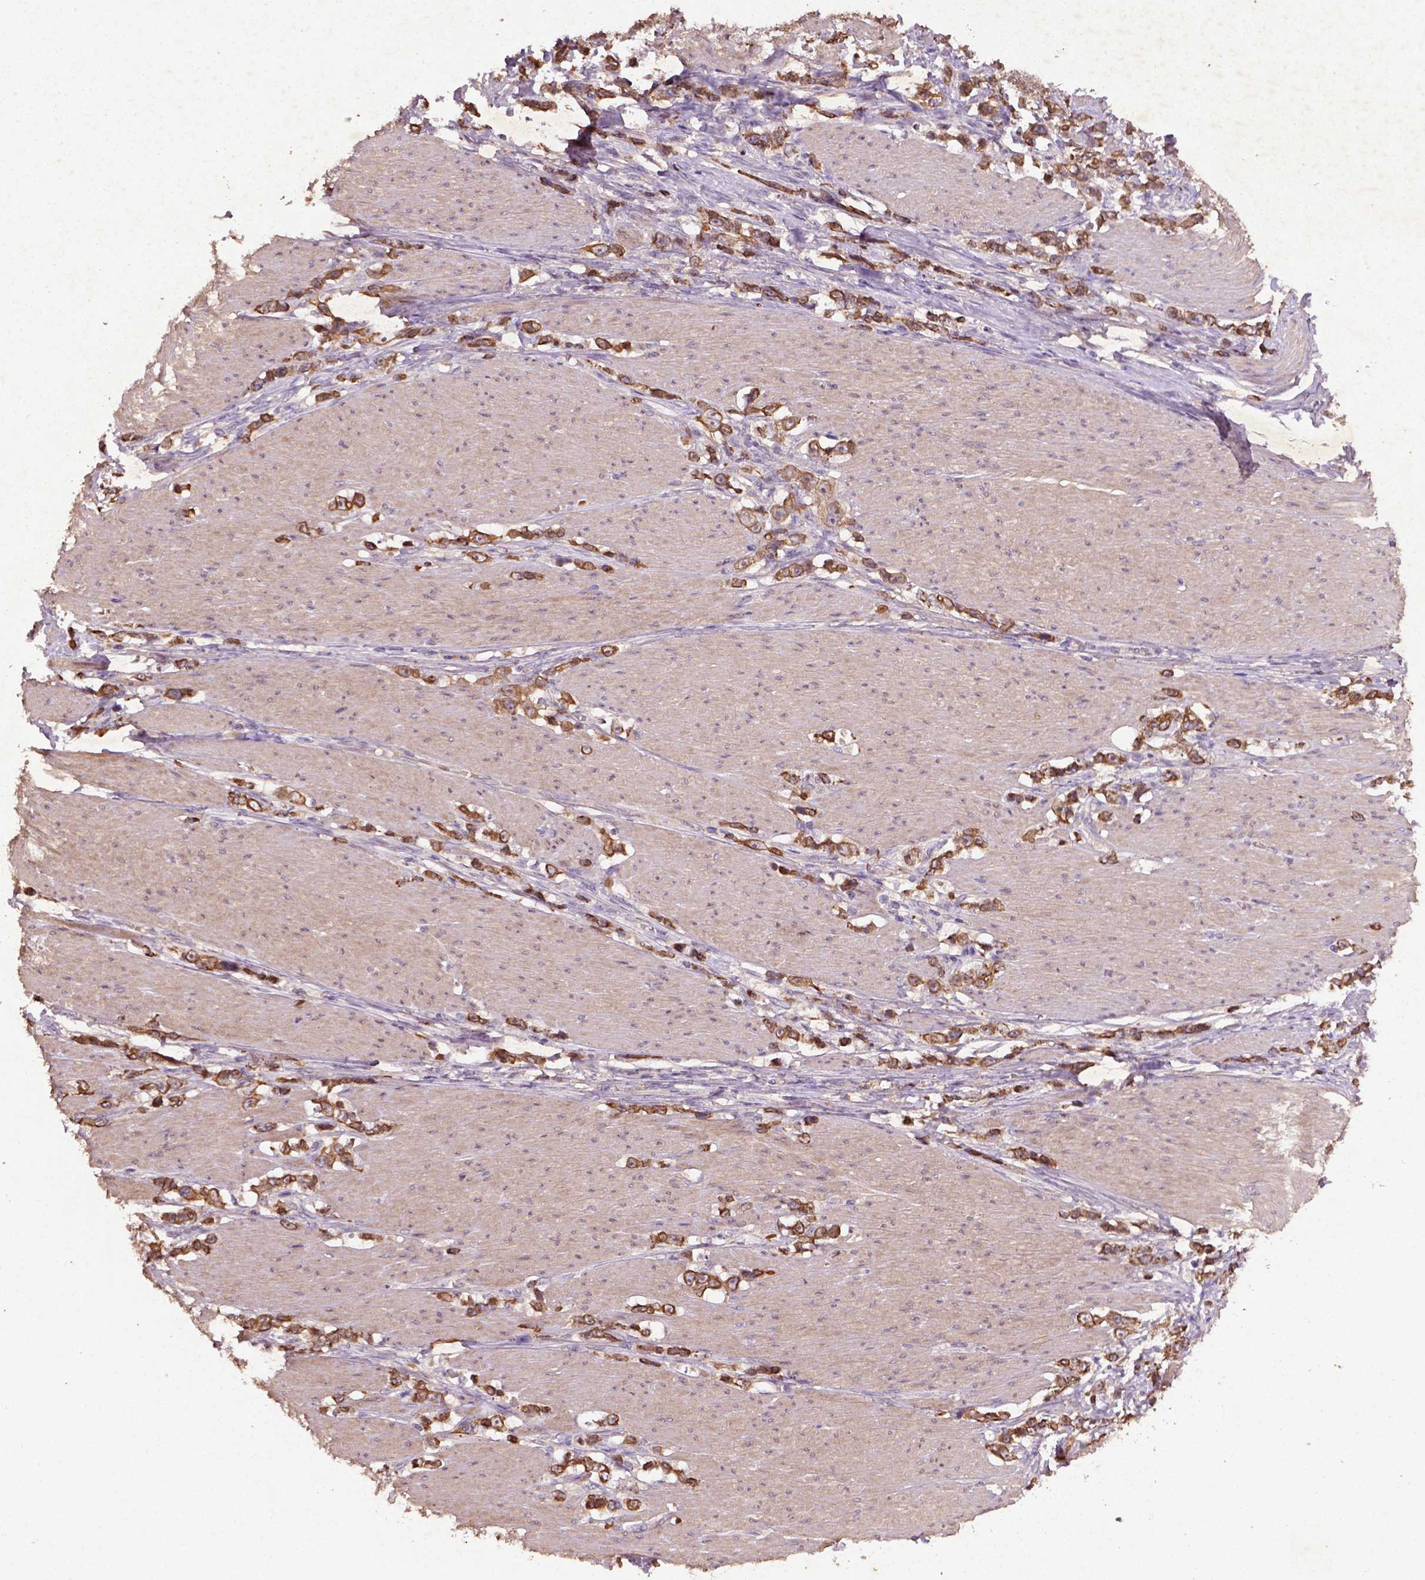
{"staining": {"intensity": "strong", "quantity": ">75%", "location": "cytoplasmic/membranous"}, "tissue": "stomach cancer", "cell_type": "Tumor cells", "image_type": "cancer", "snomed": [{"axis": "morphology", "description": "Adenocarcinoma, NOS"}, {"axis": "topography", "description": "Stomach, lower"}], "caption": "Brown immunohistochemical staining in adenocarcinoma (stomach) reveals strong cytoplasmic/membranous positivity in approximately >75% of tumor cells.", "gene": "COQ2", "patient": {"sex": "male", "age": 88}}